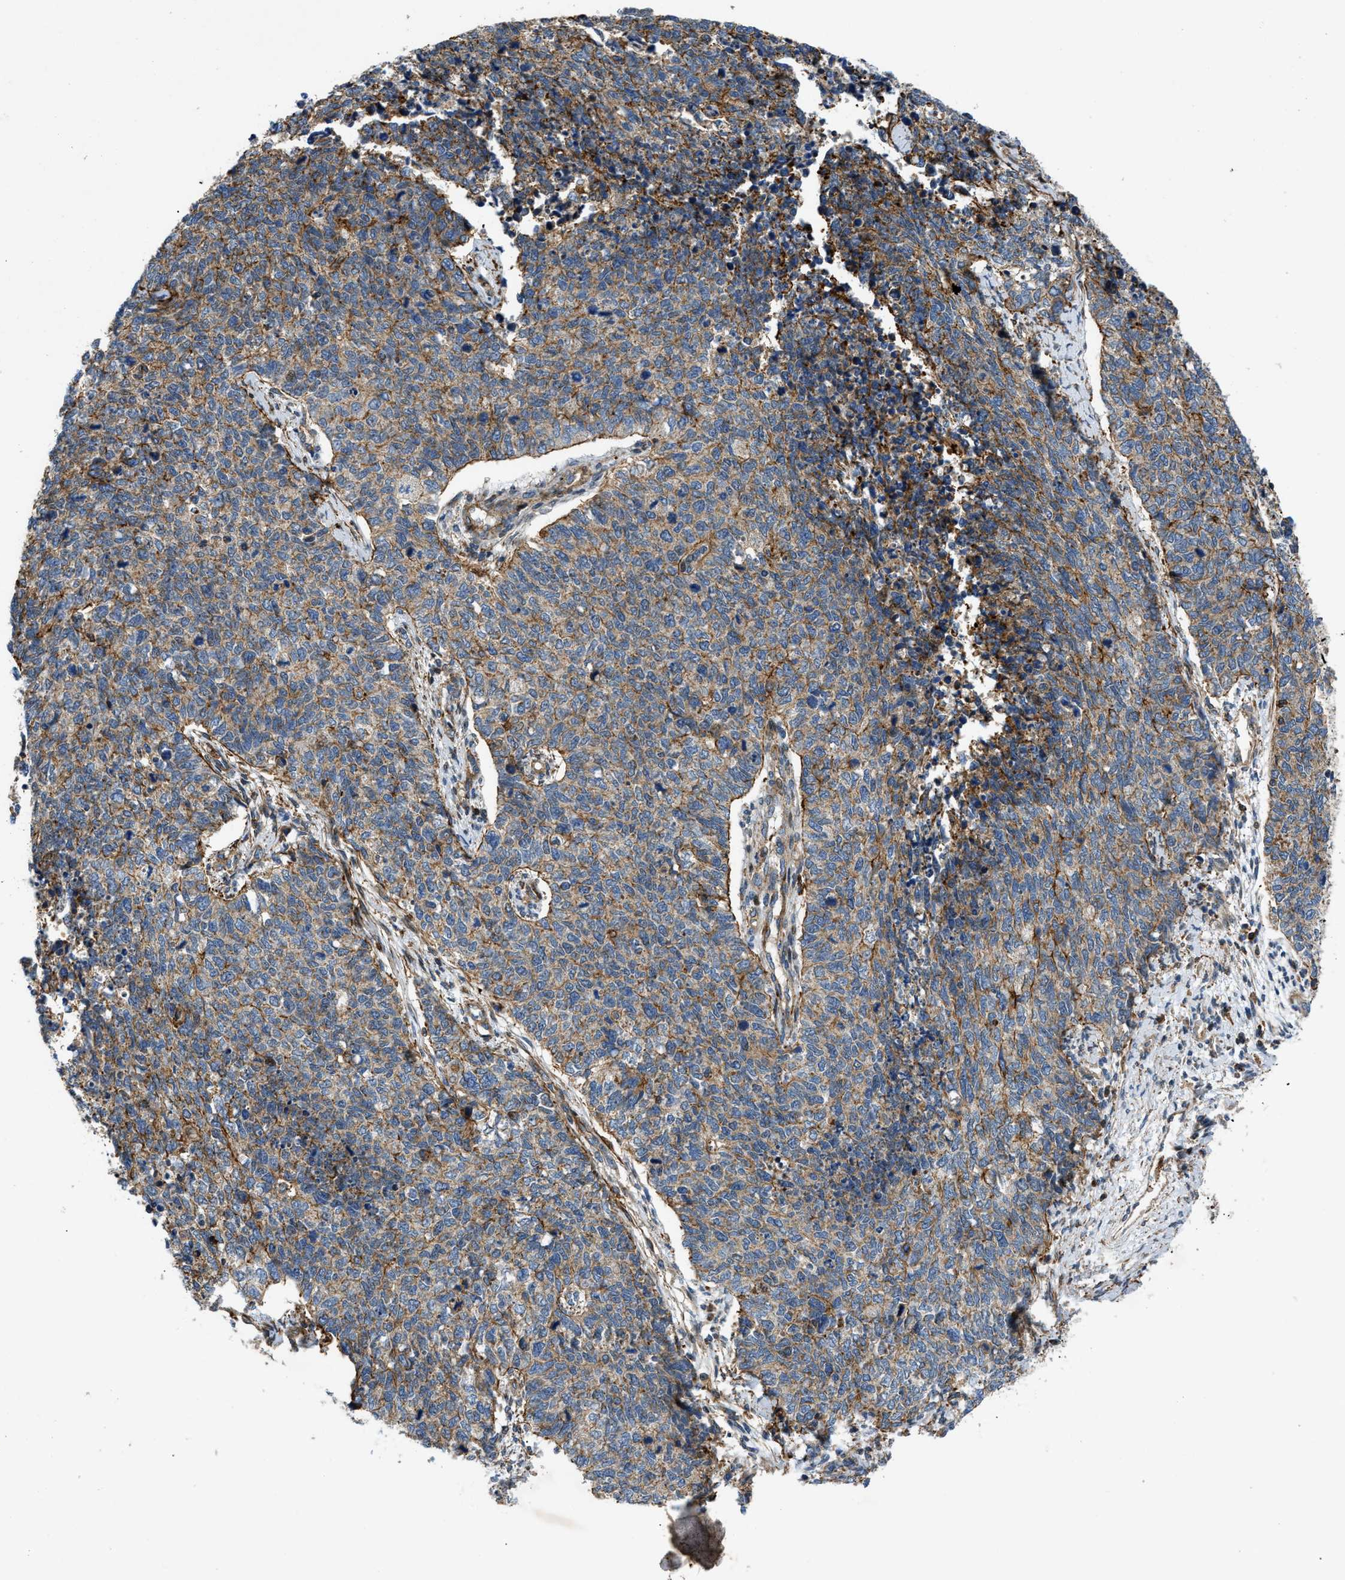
{"staining": {"intensity": "moderate", "quantity": ">75%", "location": "cytoplasmic/membranous"}, "tissue": "cervical cancer", "cell_type": "Tumor cells", "image_type": "cancer", "snomed": [{"axis": "morphology", "description": "Squamous cell carcinoma, NOS"}, {"axis": "topography", "description": "Cervix"}], "caption": "Cervical cancer (squamous cell carcinoma) stained with a brown dye reveals moderate cytoplasmic/membranous positive positivity in about >75% of tumor cells.", "gene": "DHODH", "patient": {"sex": "female", "age": 63}}